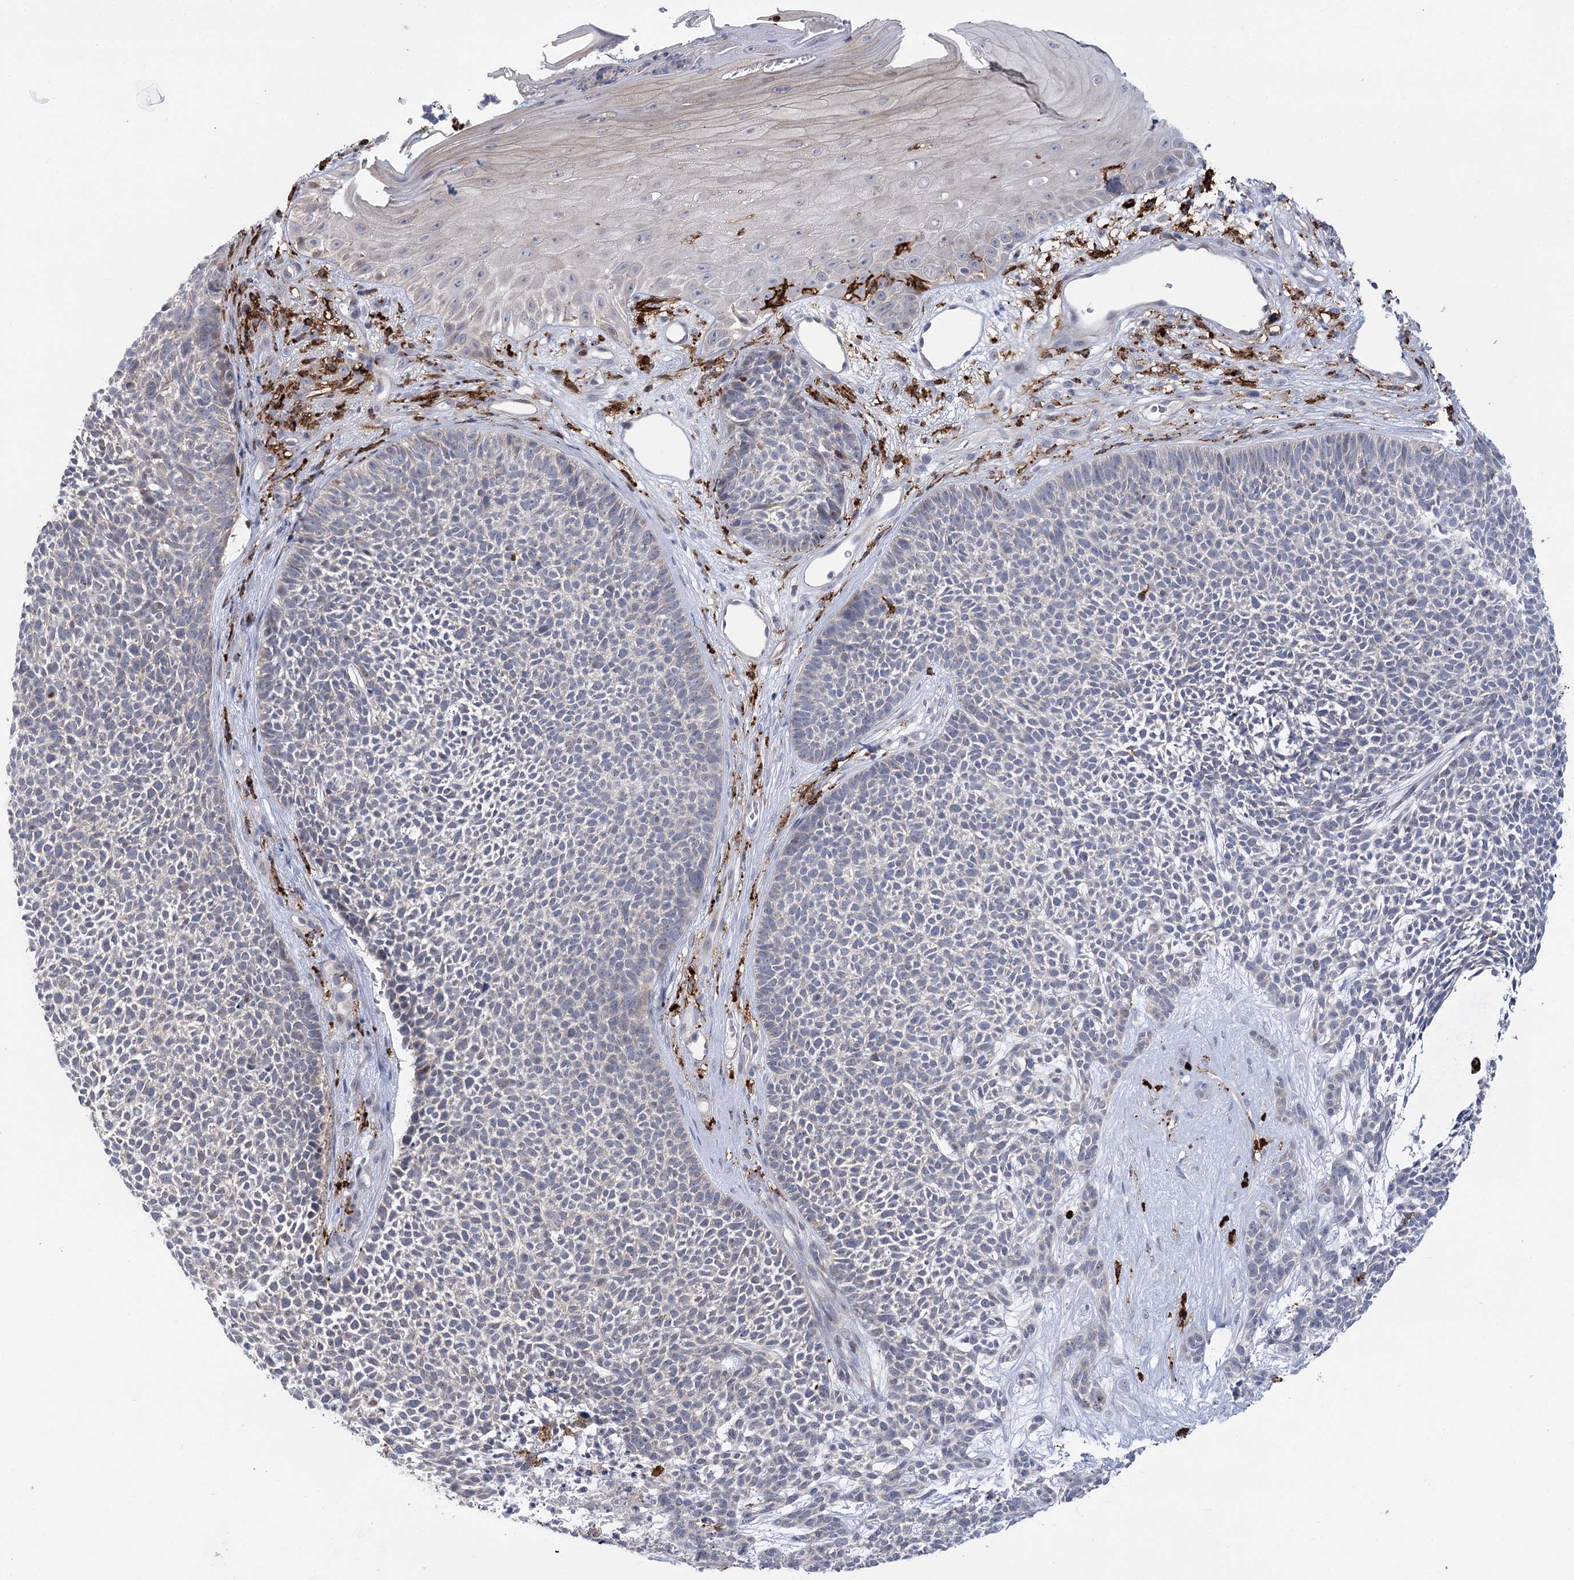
{"staining": {"intensity": "negative", "quantity": "none", "location": "none"}, "tissue": "skin cancer", "cell_type": "Tumor cells", "image_type": "cancer", "snomed": [{"axis": "morphology", "description": "Basal cell carcinoma"}, {"axis": "topography", "description": "Skin"}], "caption": "A micrograph of skin cancer stained for a protein demonstrates no brown staining in tumor cells. (DAB (3,3'-diaminobenzidine) IHC visualized using brightfield microscopy, high magnification).", "gene": "PIWIL4", "patient": {"sex": "female", "age": 84}}